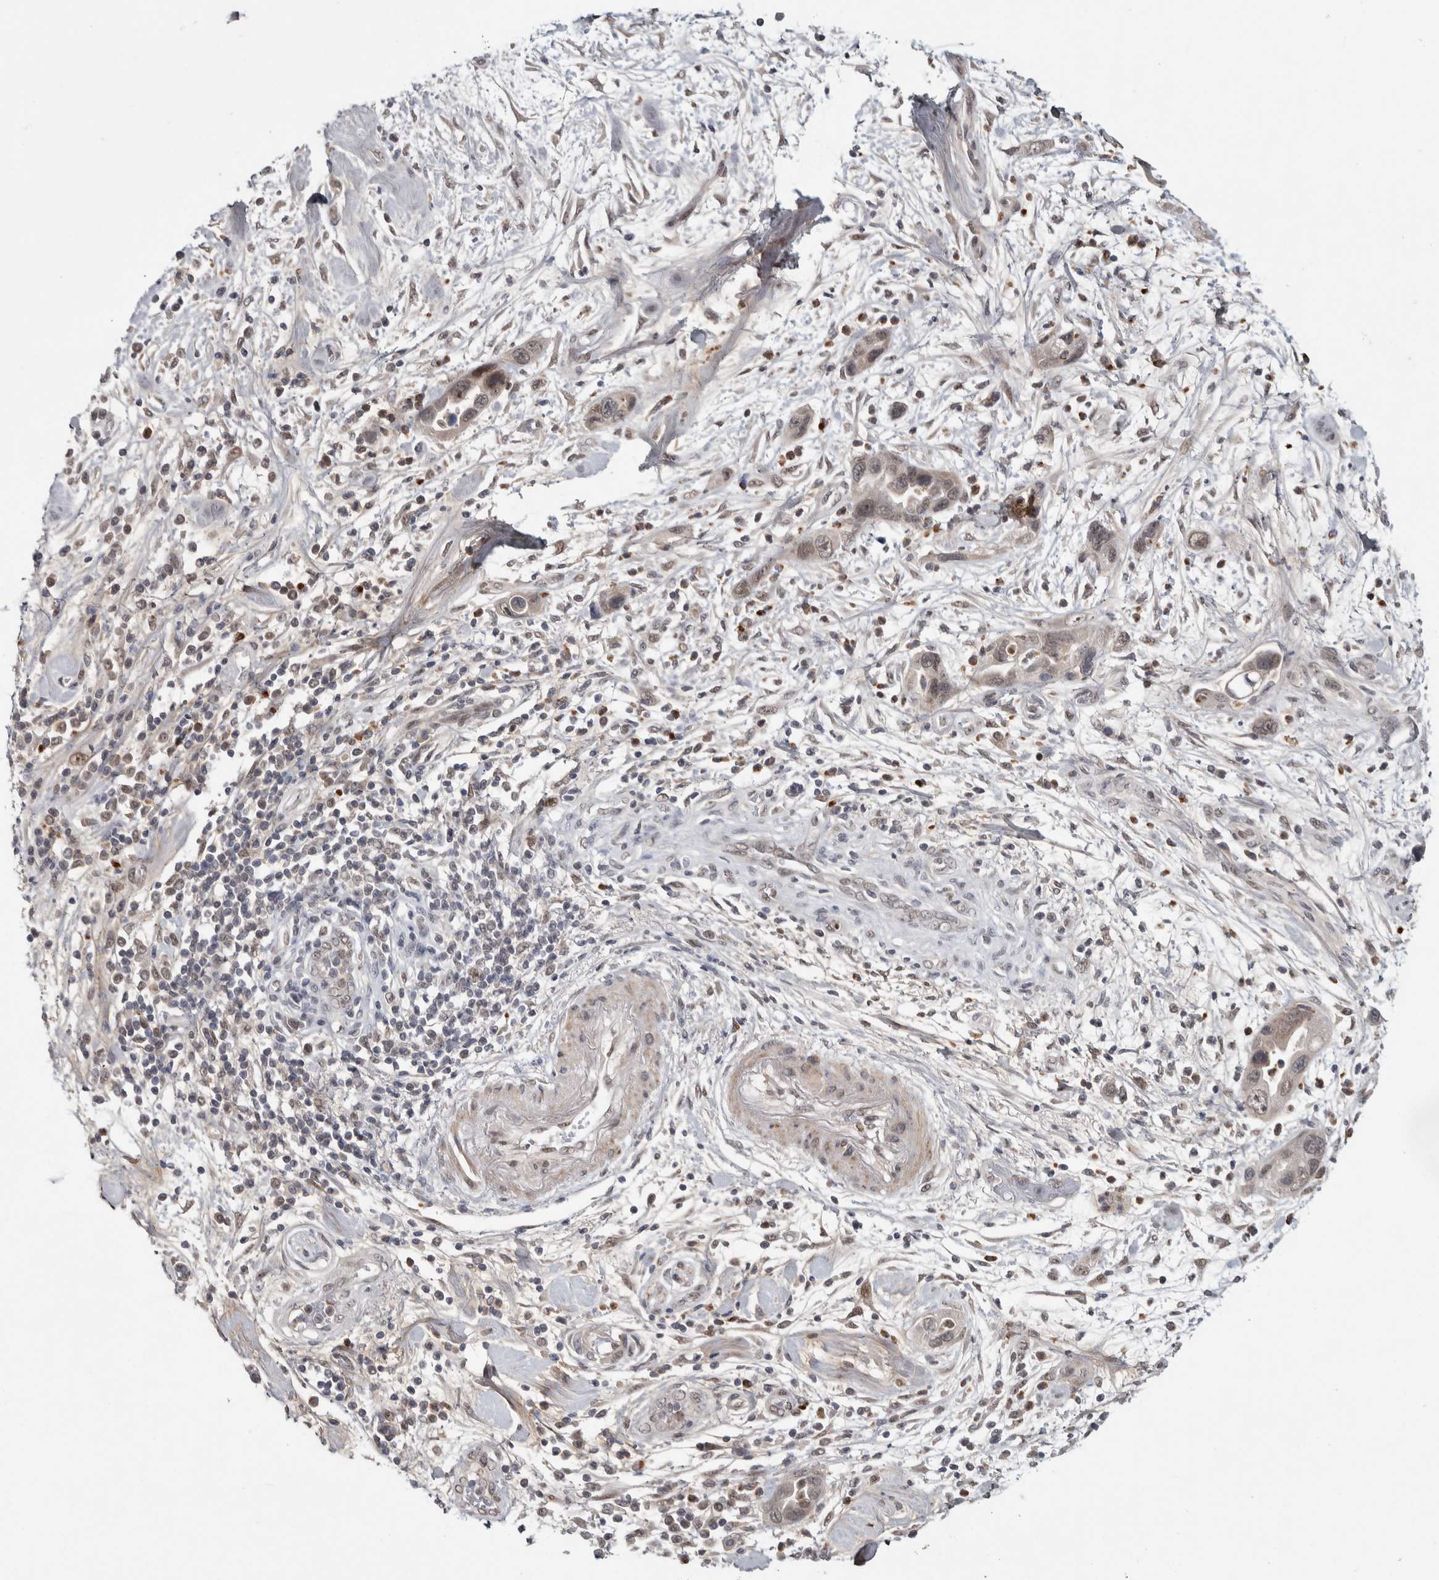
{"staining": {"intensity": "weak", "quantity": ">75%", "location": "nuclear"}, "tissue": "pancreatic cancer", "cell_type": "Tumor cells", "image_type": "cancer", "snomed": [{"axis": "morphology", "description": "Adenocarcinoma, NOS"}, {"axis": "topography", "description": "Pancreas"}], "caption": "Human pancreatic cancer stained with a brown dye reveals weak nuclear positive staining in approximately >75% of tumor cells.", "gene": "ASPN", "patient": {"sex": "female", "age": 70}}